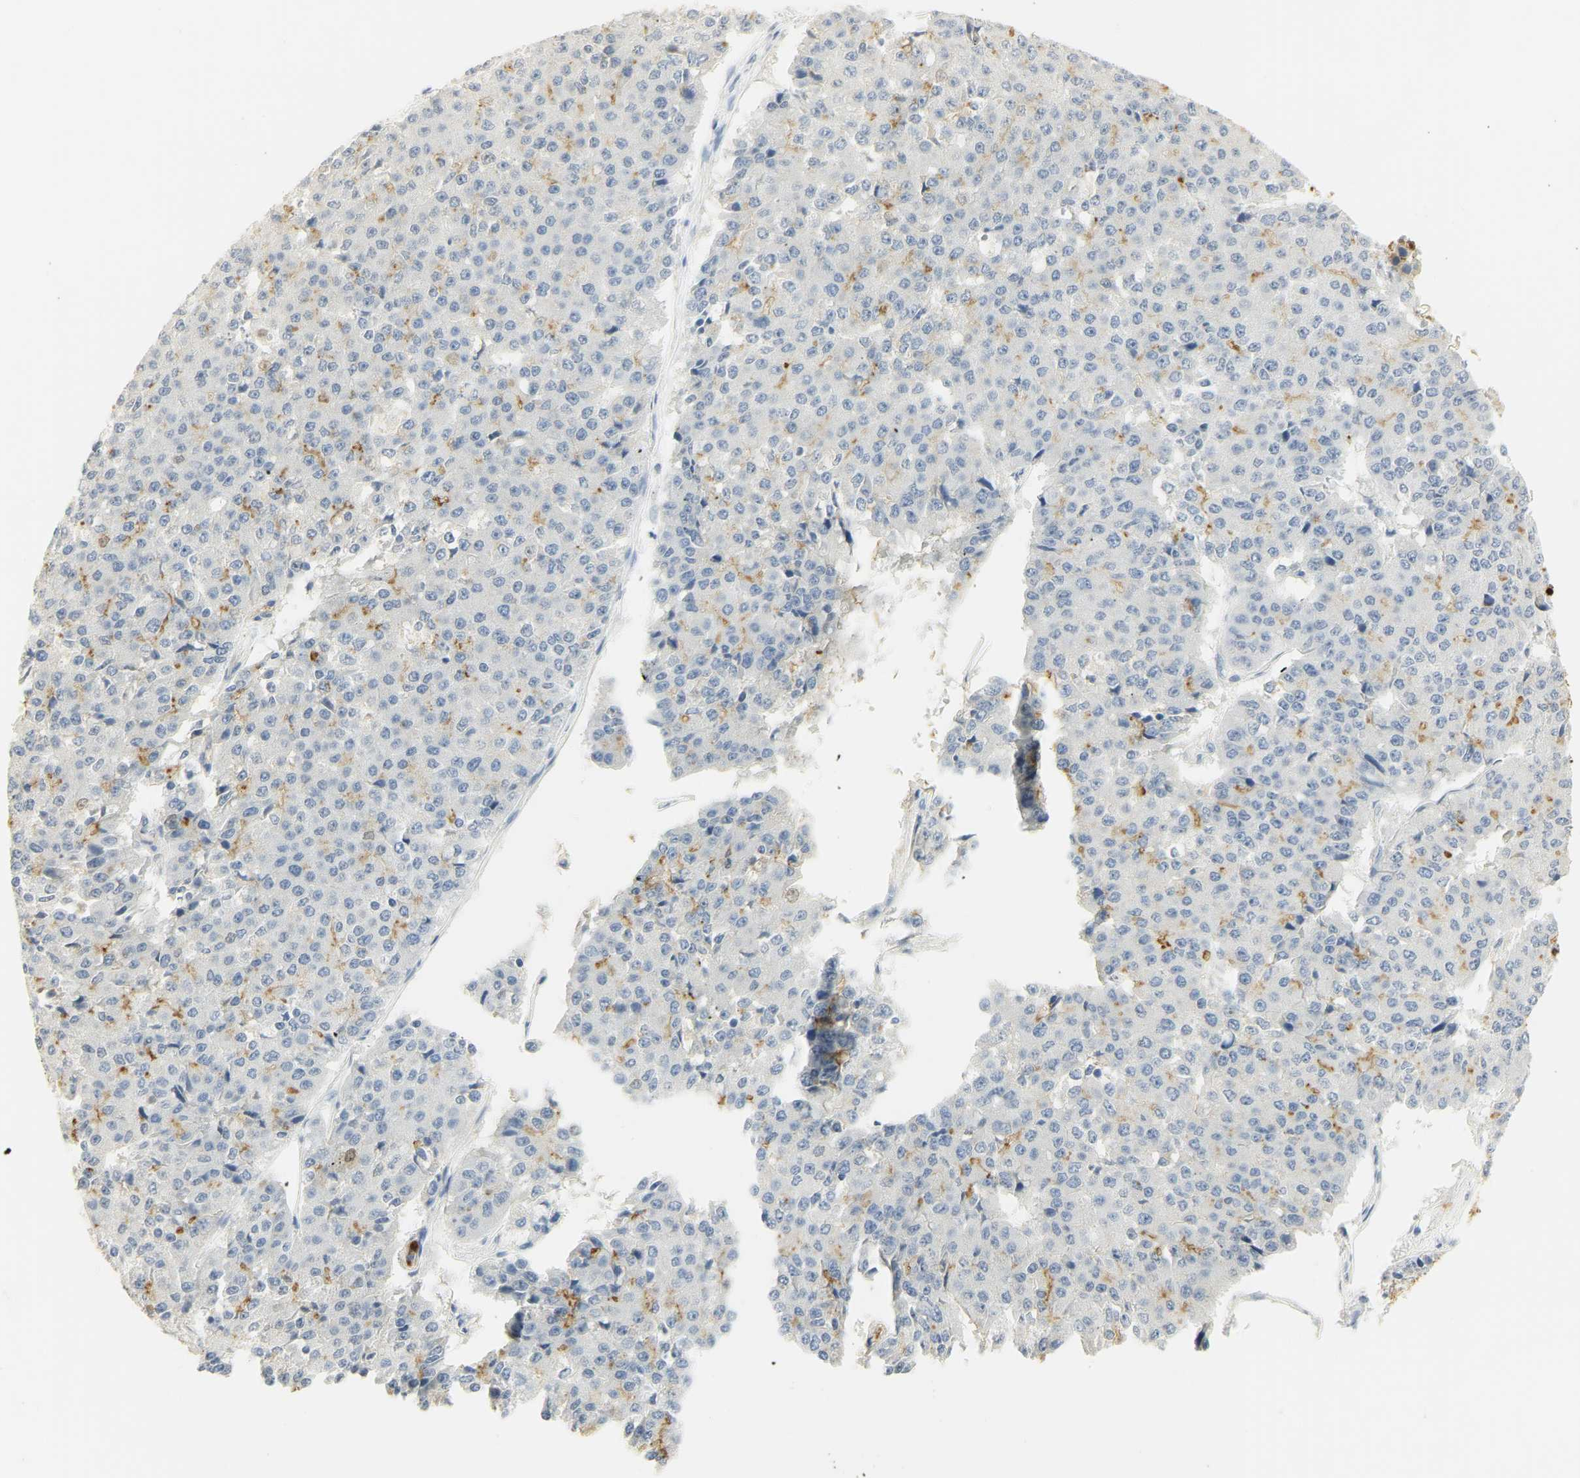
{"staining": {"intensity": "moderate", "quantity": "<25%", "location": "cytoplasmic/membranous"}, "tissue": "pancreatic cancer", "cell_type": "Tumor cells", "image_type": "cancer", "snomed": [{"axis": "morphology", "description": "Adenocarcinoma, NOS"}, {"axis": "topography", "description": "Pancreas"}], "caption": "Pancreatic cancer (adenocarcinoma) stained with DAB IHC exhibits low levels of moderate cytoplasmic/membranous expression in approximately <25% of tumor cells. (IHC, brightfield microscopy, high magnification).", "gene": "CEACAM5", "patient": {"sex": "male", "age": 50}}